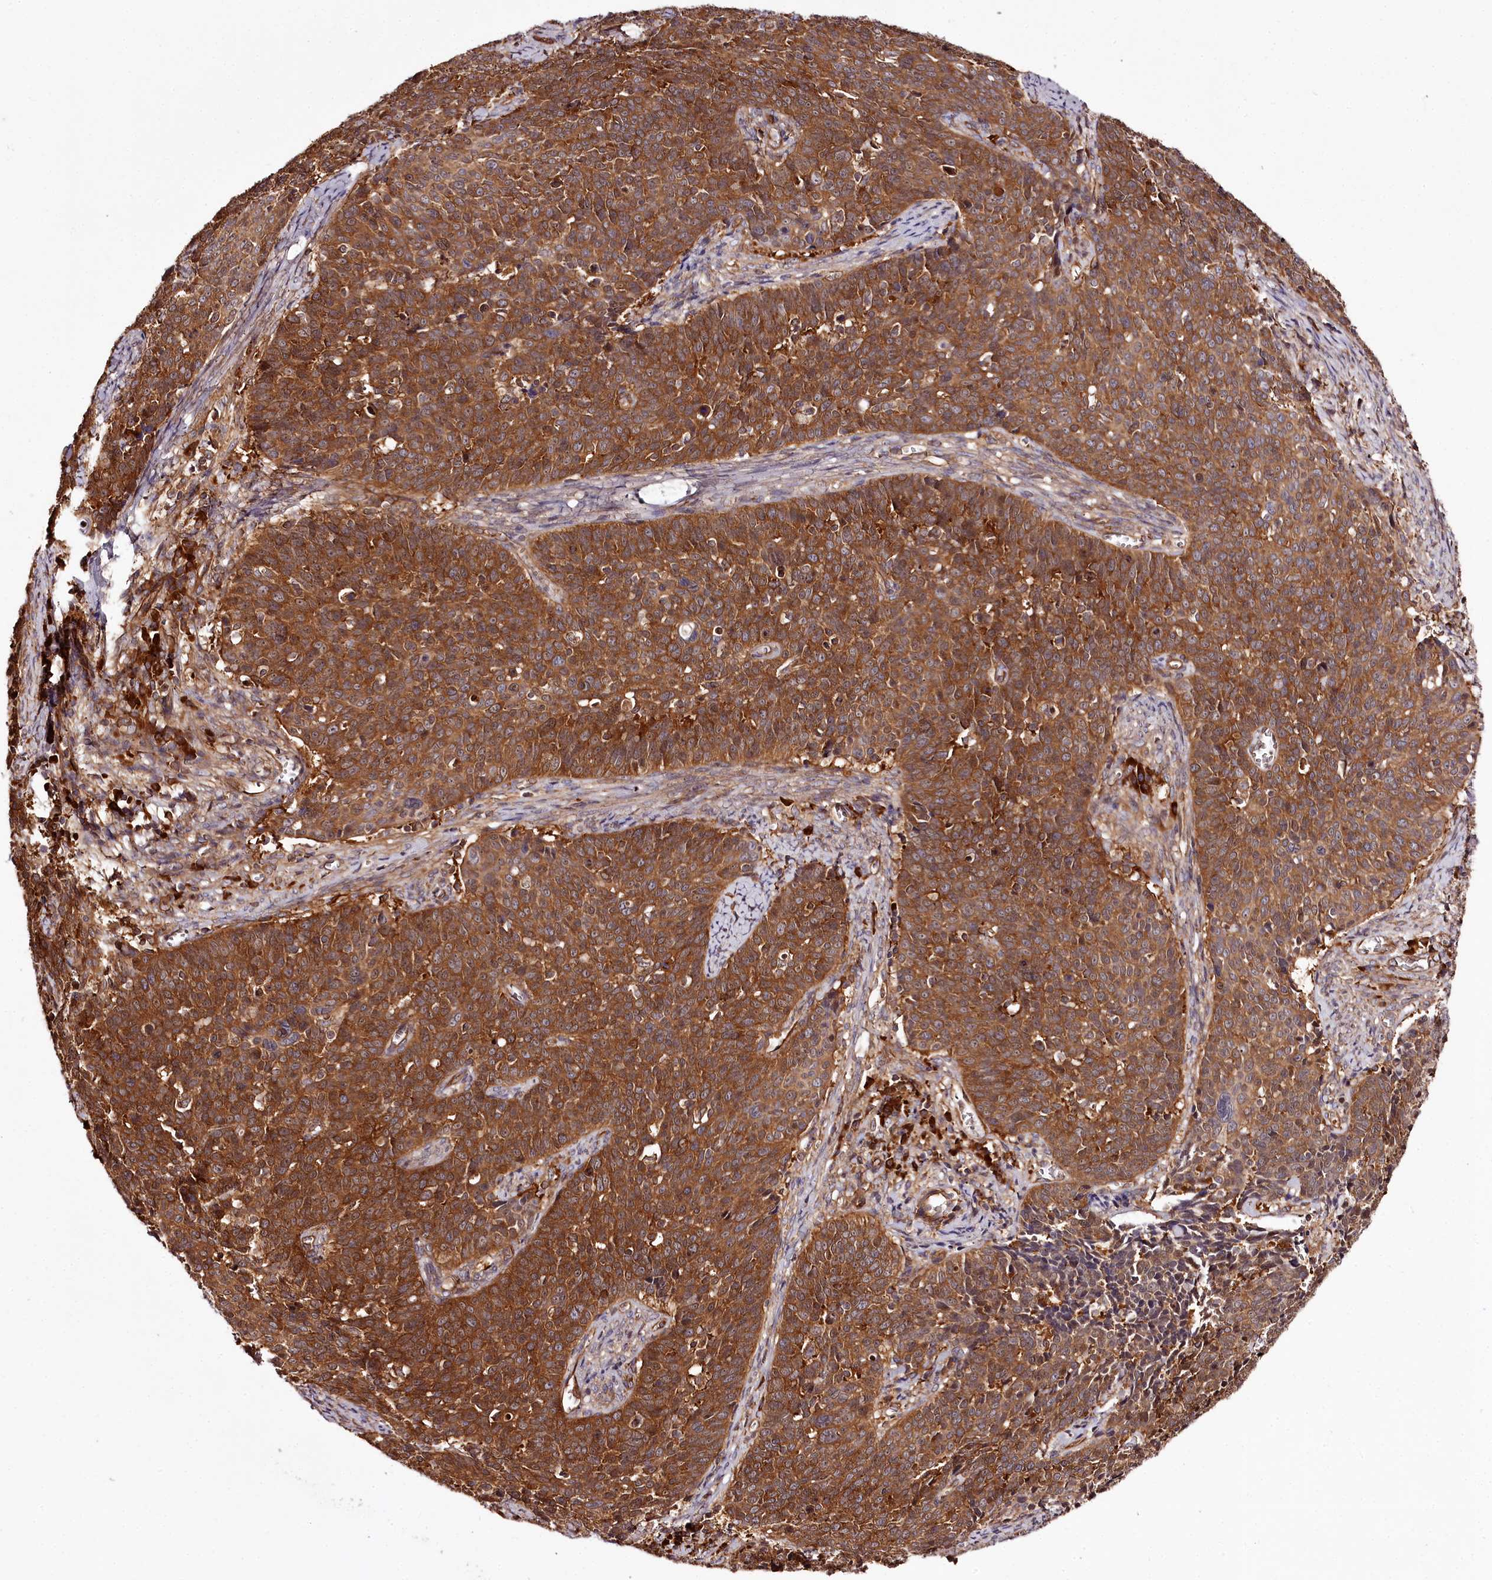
{"staining": {"intensity": "strong", "quantity": ">75%", "location": "cytoplasmic/membranous"}, "tissue": "cervical cancer", "cell_type": "Tumor cells", "image_type": "cancer", "snomed": [{"axis": "morphology", "description": "Squamous cell carcinoma, NOS"}, {"axis": "topography", "description": "Cervix"}], "caption": "IHC of cervical cancer (squamous cell carcinoma) exhibits high levels of strong cytoplasmic/membranous expression in approximately >75% of tumor cells.", "gene": "TARS1", "patient": {"sex": "female", "age": 39}}